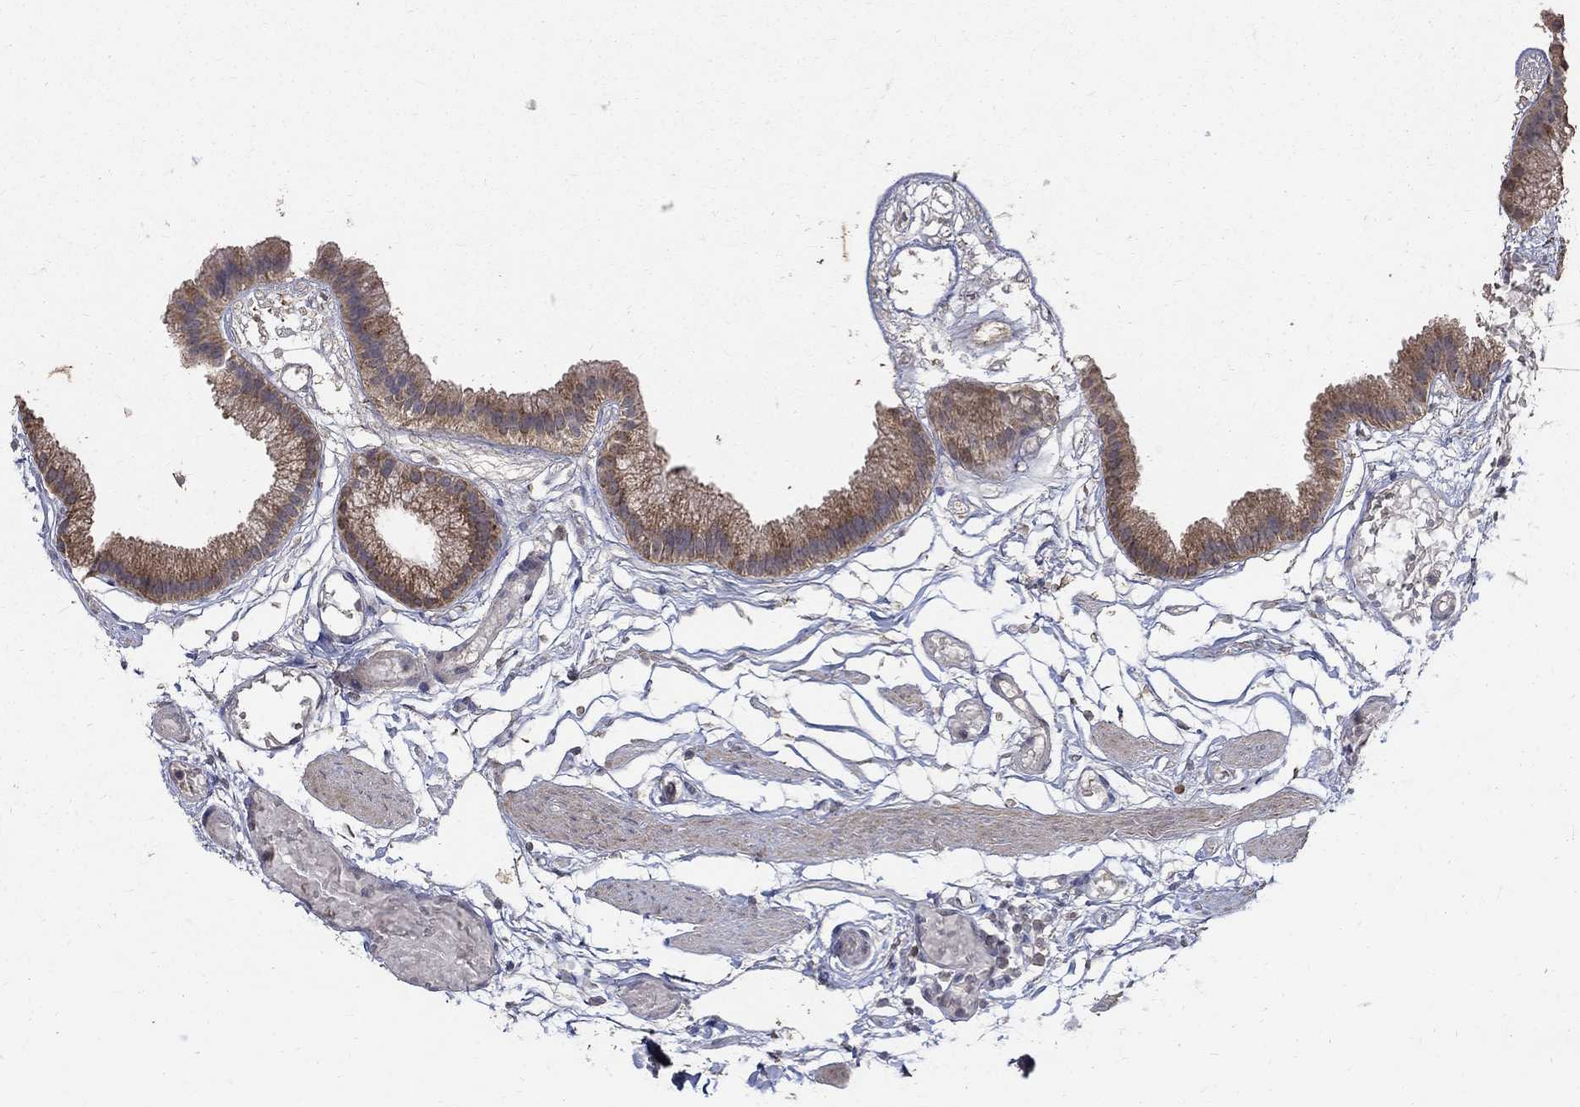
{"staining": {"intensity": "weak", "quantity": ">75%", "location": "cytoplasmic/membranous"}, "tissue": "gallbladder", "cell_type": "Glandular cells", "image_type": "normal", "snomed": [{"axis": "morphology", "description": "Normal tissue, NOS"}, {"axis": "topography", "description": "Gallbladder"}], "caption": "Normal gallbladder demonstrates weak cytoplasmic/membranous expression in approximately >75% of glandular cells, visualized by immunohistochemistry.", "gene": "C17orf75", "patient": {"sex": "female", "age": 45}}